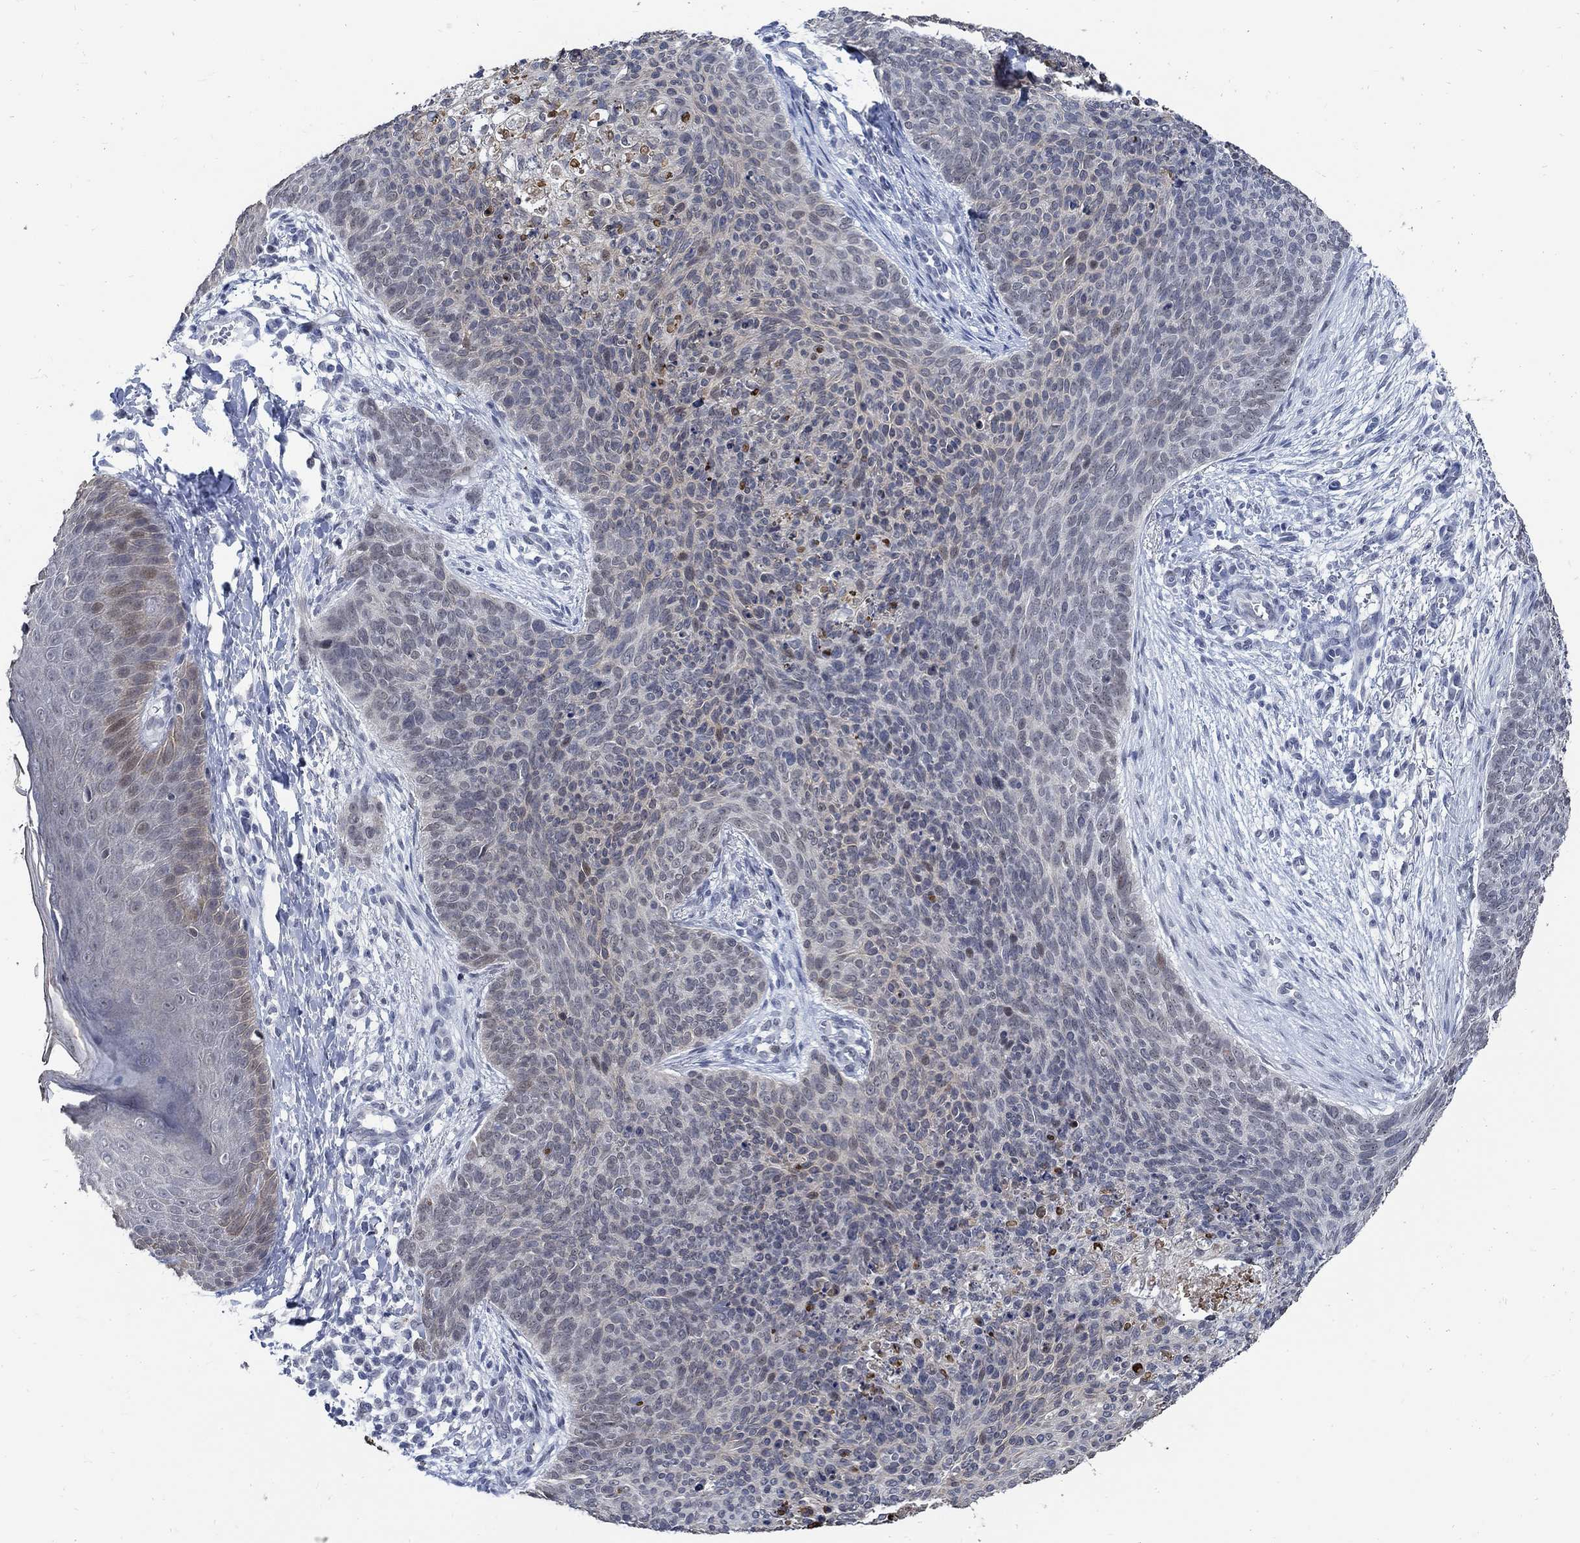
{"staining": {"intensity": "weak", "quantity": "<25%", "location": "cytoplasmic/membranous"}, "tissue": "skin cancer", "cell_type": "Tumor cells", "image_type": "cancer", "snomed": [{"axis": "morphology", "description": "Basal cell carcinoma"}, {"axis": "topography", "description": "Skin"}], "caption": "High power microscopy image of an immunohistochemistry (IHC) image of skin cancer (basal cell carcinoma), revealing no significant positivity in tumor cells. (DAB (3,3'-diaminobenzidine) immunohistochemistry, high magnification).", "gene": "DLK1", "patient": {"sex": "male", "age": 64}}